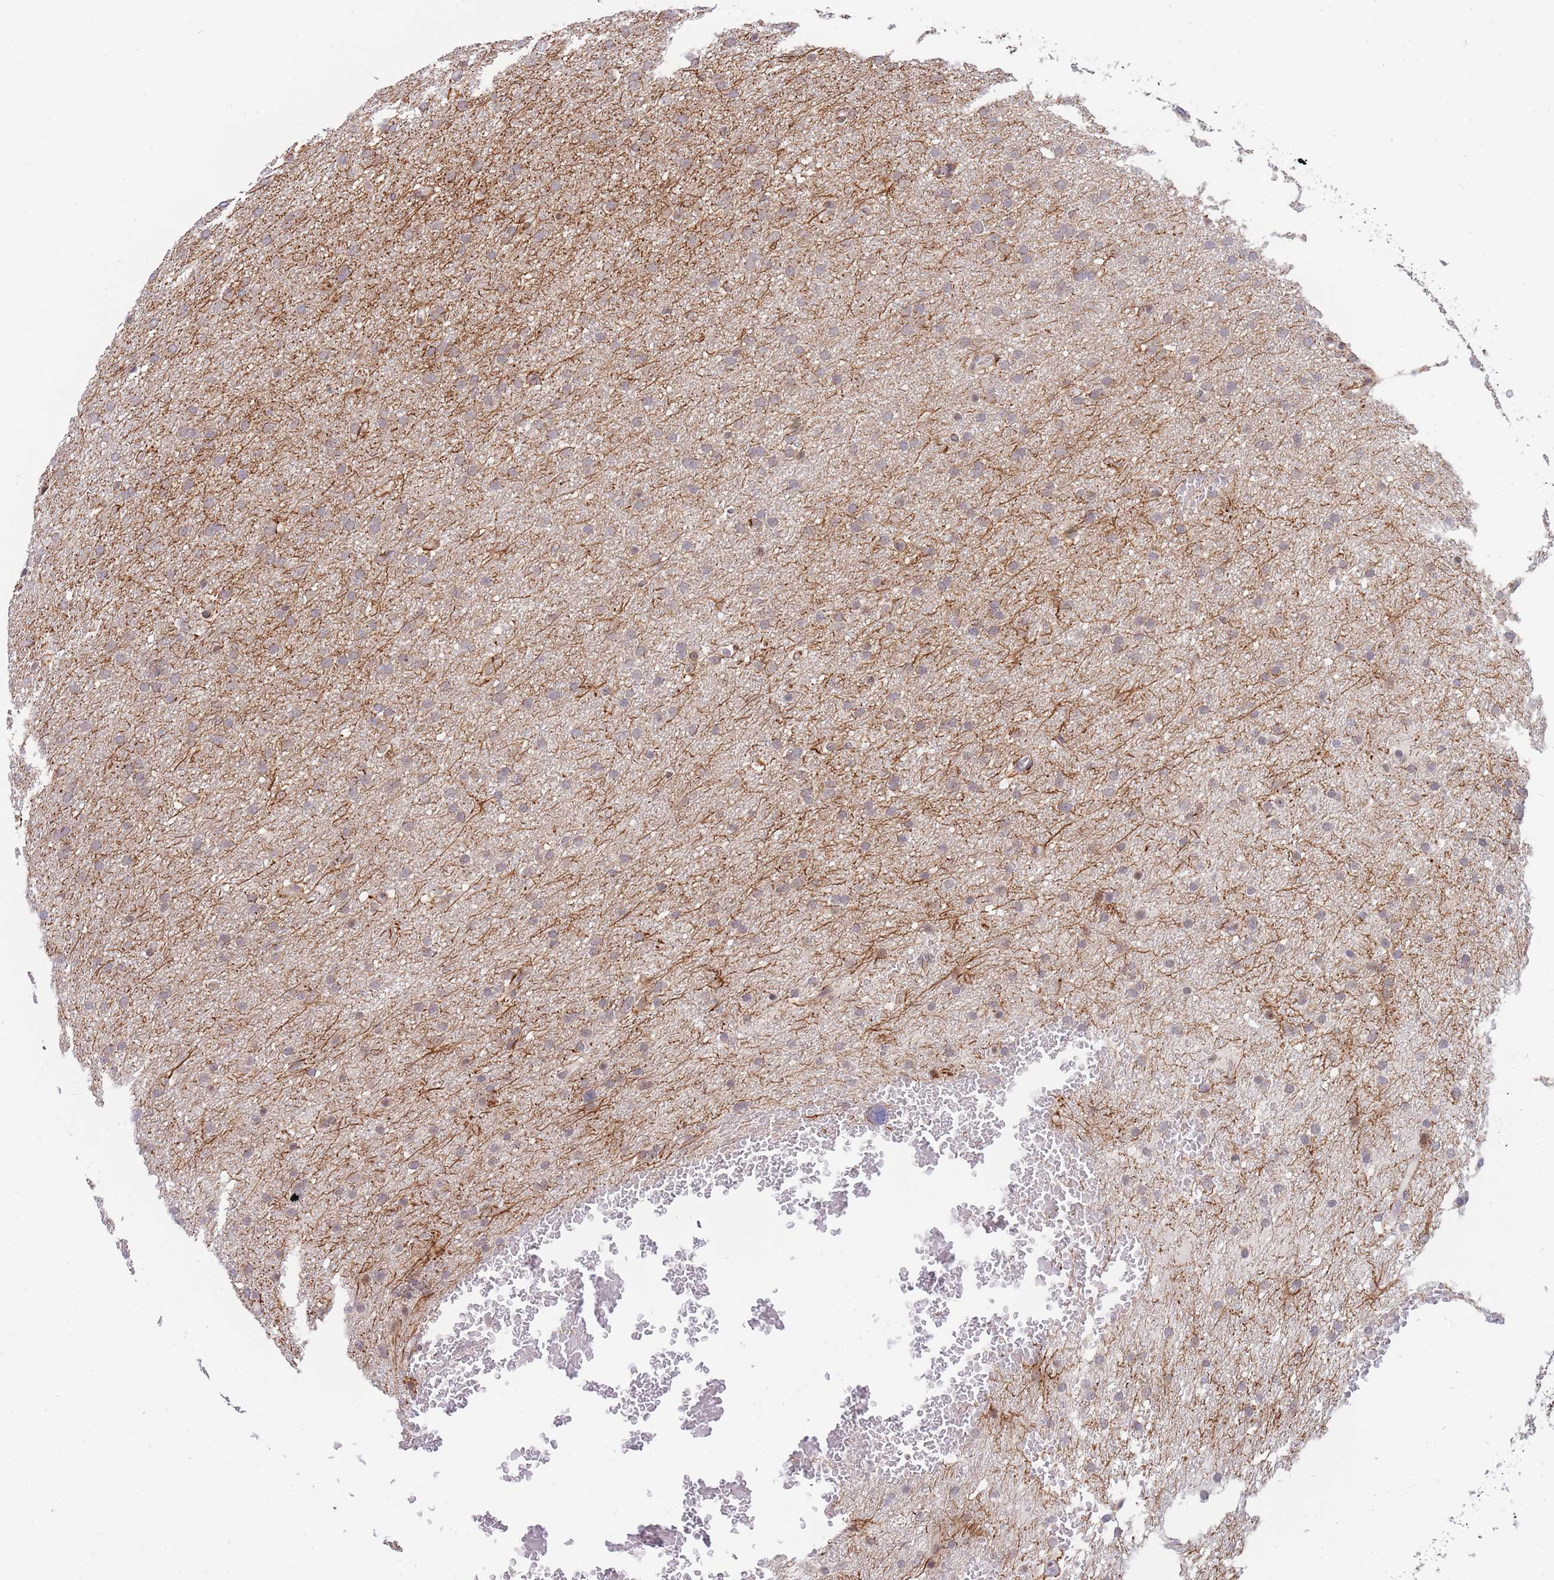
{"staining": {"intensity": "weak", "quantity": "<25%", "location": "nuclear"}, "tissue": "glioma", "cell_type": "Tumor cells", "image_type": "cancer", "snomed": [{"axis": "morphology", "description": "Glioma, malignant, High grade"}, {"axis": "topography", "description": "Cerebral cortex"}], "caption": "Immunohistochemistry image of neoplastic tissue: high-grade glioma (malignant) stained with DAB (3,3'-diaminobenzidine) exhibits no significant protein staining in tumor cells. The staining is performed using DAB brown chromogen with nuclei counter-stained in using hematoxylin.", "gene": "BOD1L1", "patient": {"sex": "female", "age": 36}}